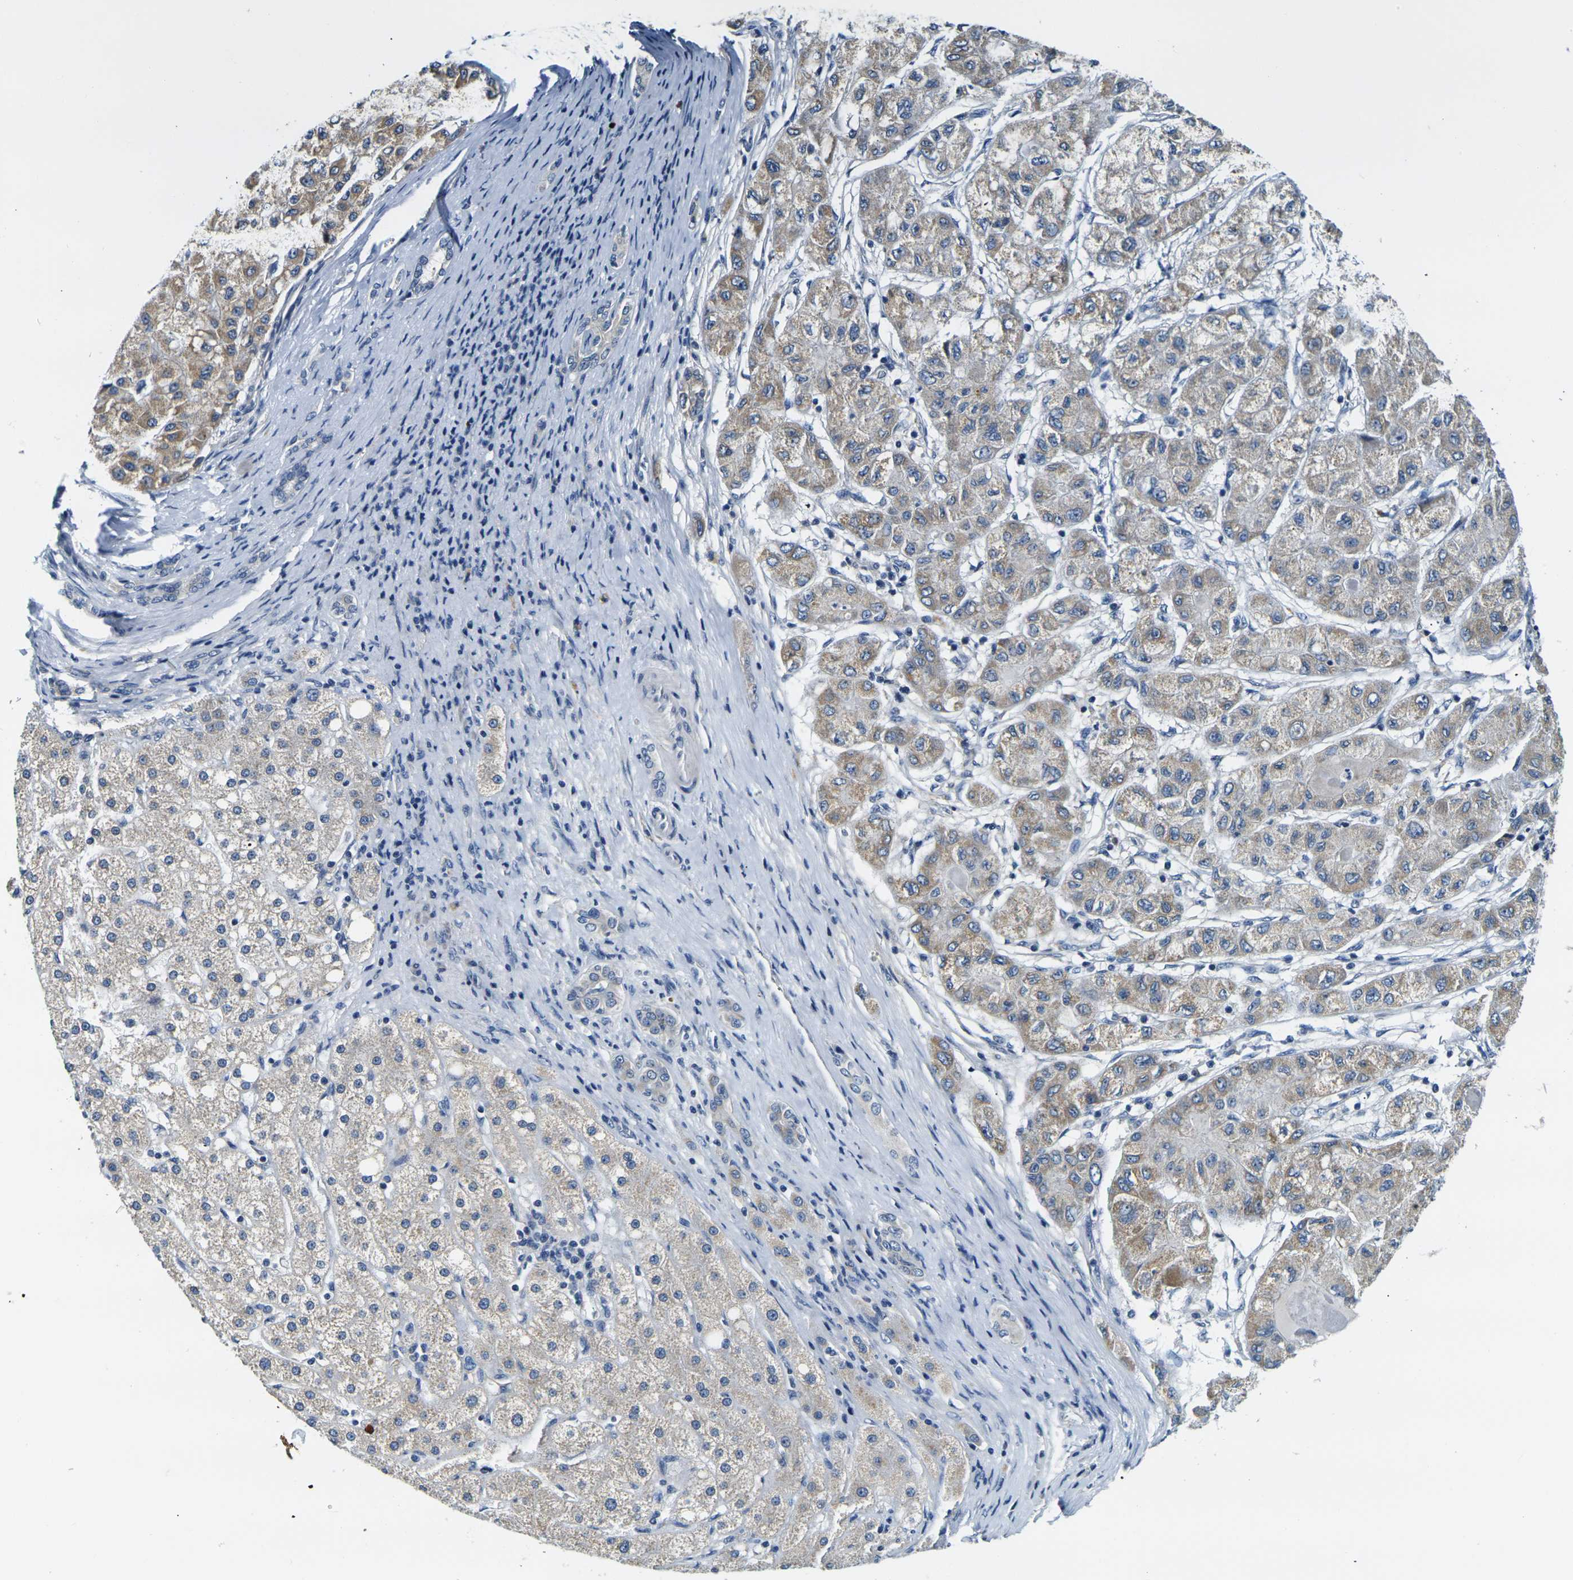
{"staining": {"intensity": "weak", "quantity": ">75%", "location": "cytoplasmic/membranous"}, "tissue": "liver cancer", "cell_type": "Tumor cells", "image_type": "cancer", "snomed": [{"axis": "morphology", "description": "Carcinoma, Hepatocellular, NOS"}, {"axis": "topography", "description": "Liver"}], "caption": "Tumor cells demonstrate low levels of weak cytoplasmic/membranous positivity in about >75% of cells in liver cancer.", "gene": "SHISAL2B", "patient": {"sex": "male", "age": 80}}